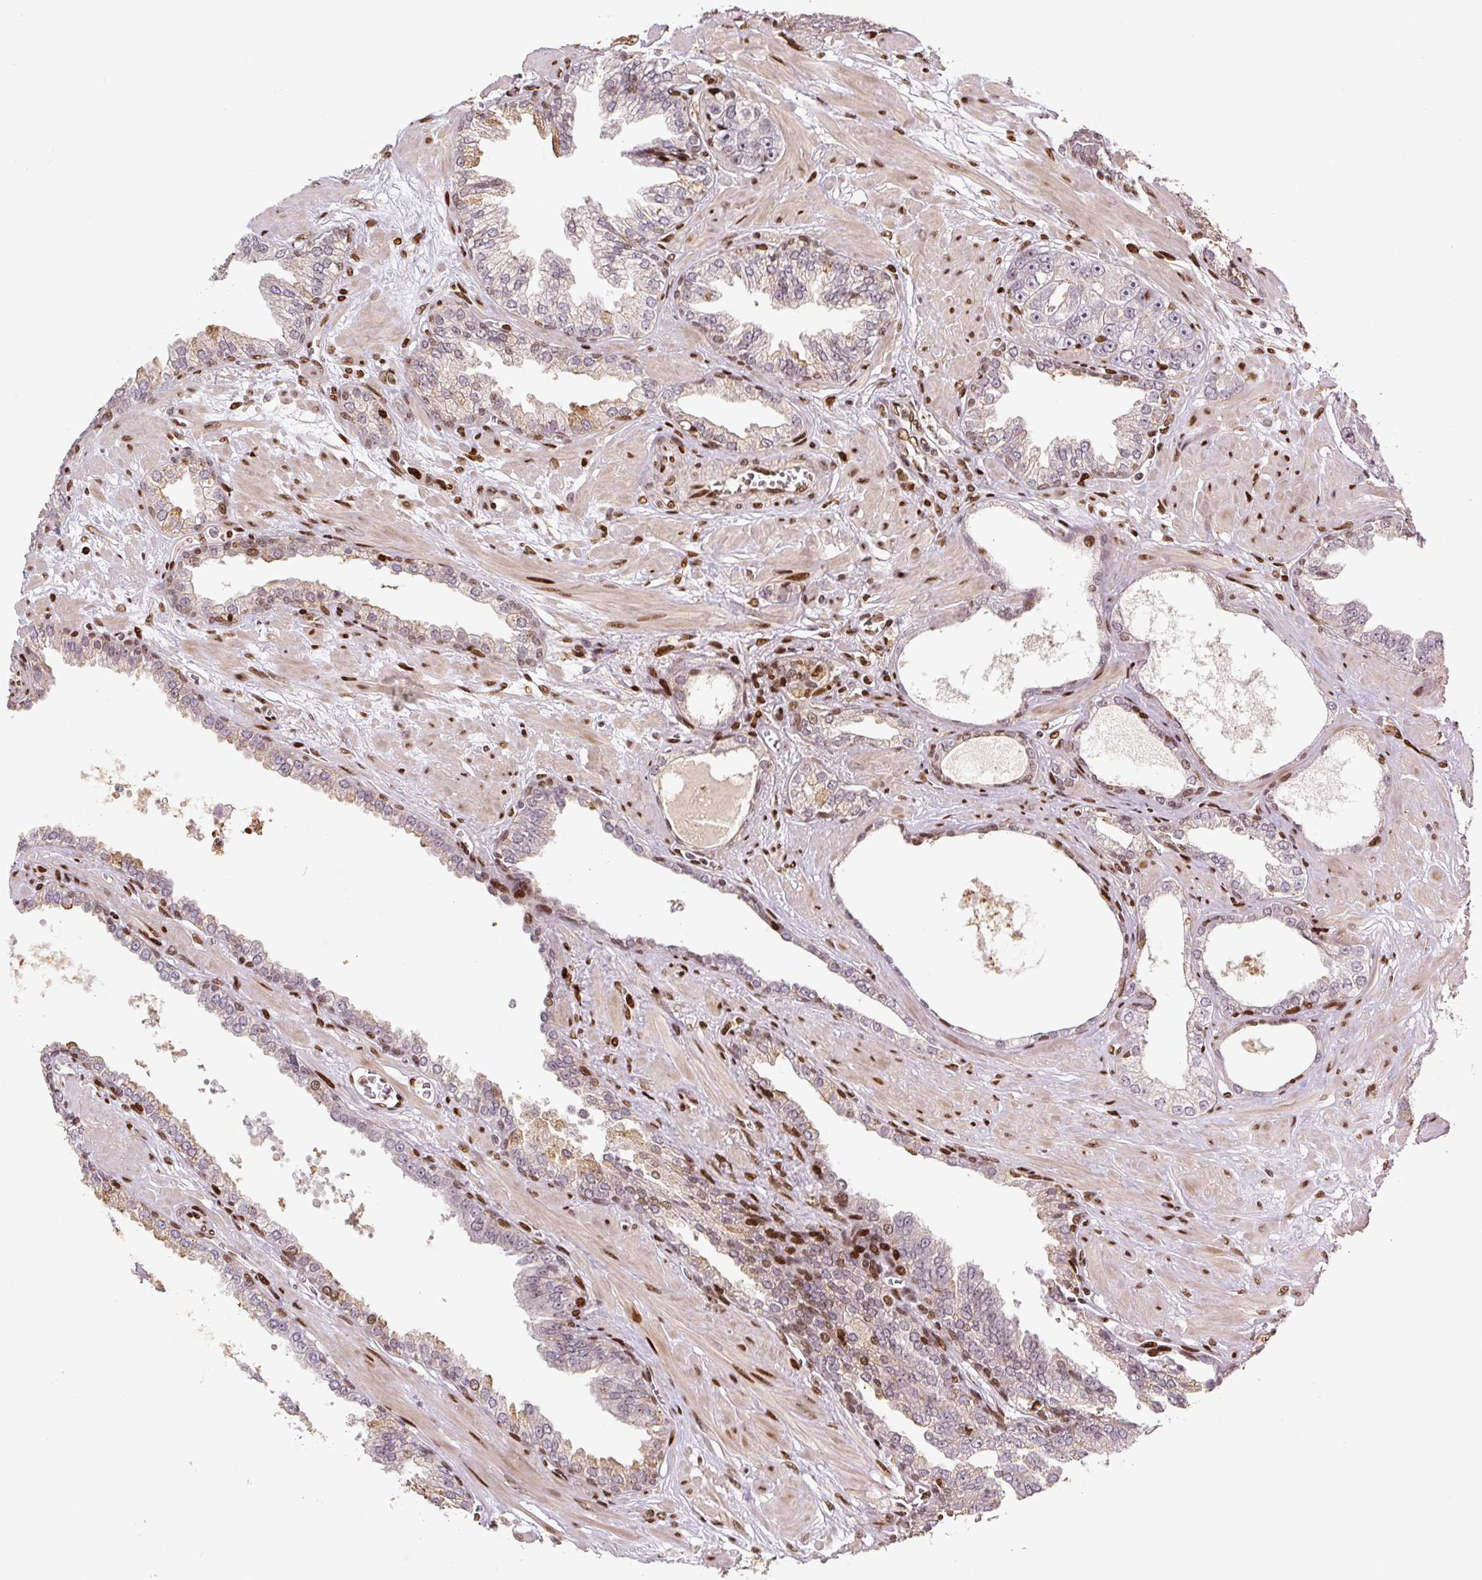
{"staining": {"intensity": "negative", "quantity": "none", "location": "none"}, "tissue": "prostate cancer", "cell_type": "Tumor cells", "image_type": "cancer", "snomed": [{"axis": "morphology", "description": "Adenocarcinoma, High grade"}, {"axis": "topography", "description": "Prostate"}], "caption": "Immunohistochemistry image of neoplastic tissue: human prostate cancer stained with DAB exhibits no significant protein expression in tumor cells.", "gene": "PYDC2", "patient": {"sex": "male", "age": 71}}